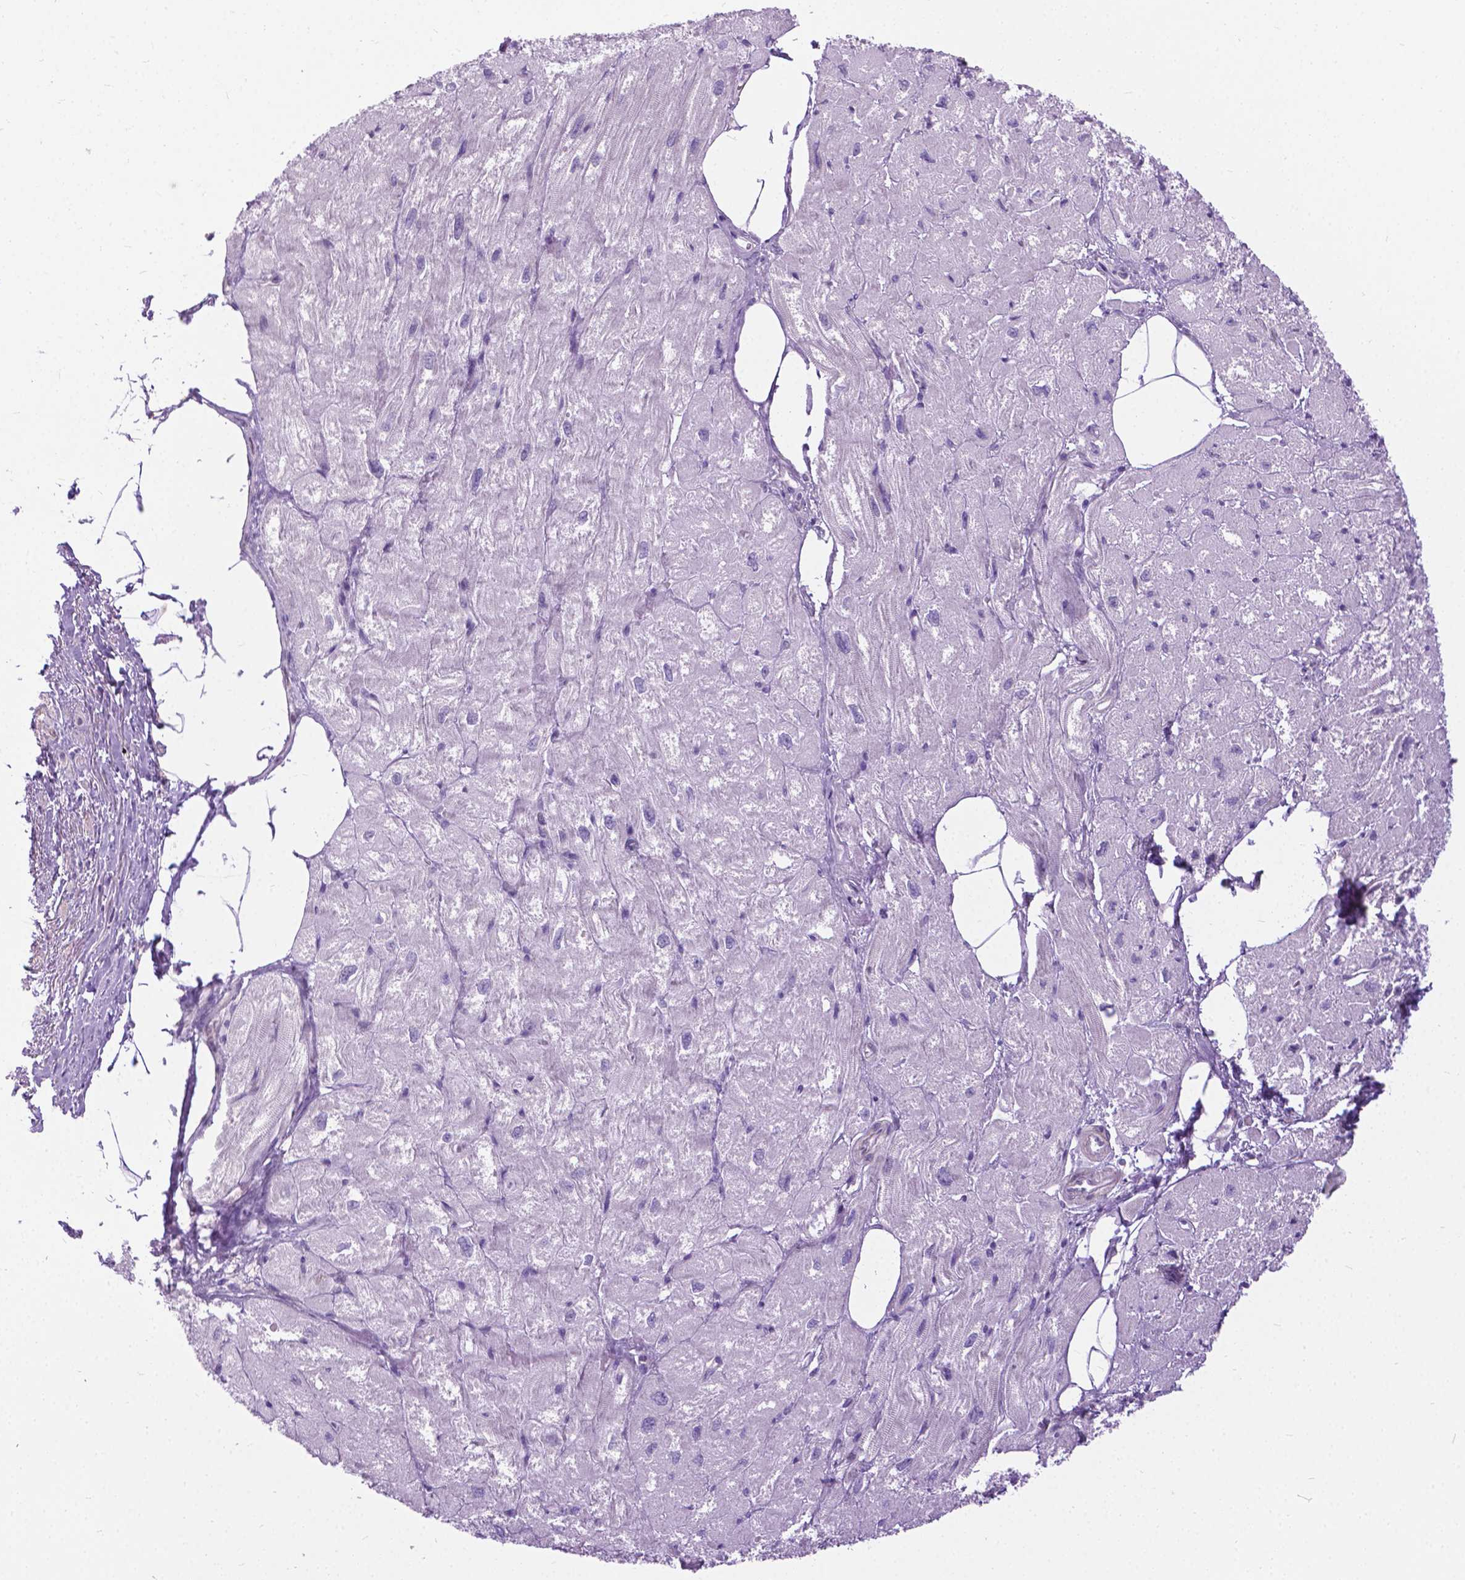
{"staining": {"intensity": "negative", "quantity": "none", "location": "none"}, "tissue": "heart muscle", "cell_type": "Cardiomyocytes", "image_type": "normal", "snomed": [{"axis": "morphology", "description": "Normal tissue, NOS"}, {"axis": "topography", "description": "Heart"}], "caption": "An immunohistochemistry (IHC) histopathology image of benign heart muscle is shown. There is no staining in cardiomyocytes of heart muscle.", "gene": "APCDD1L", "patient": {"sex": "female", "age": 62}}